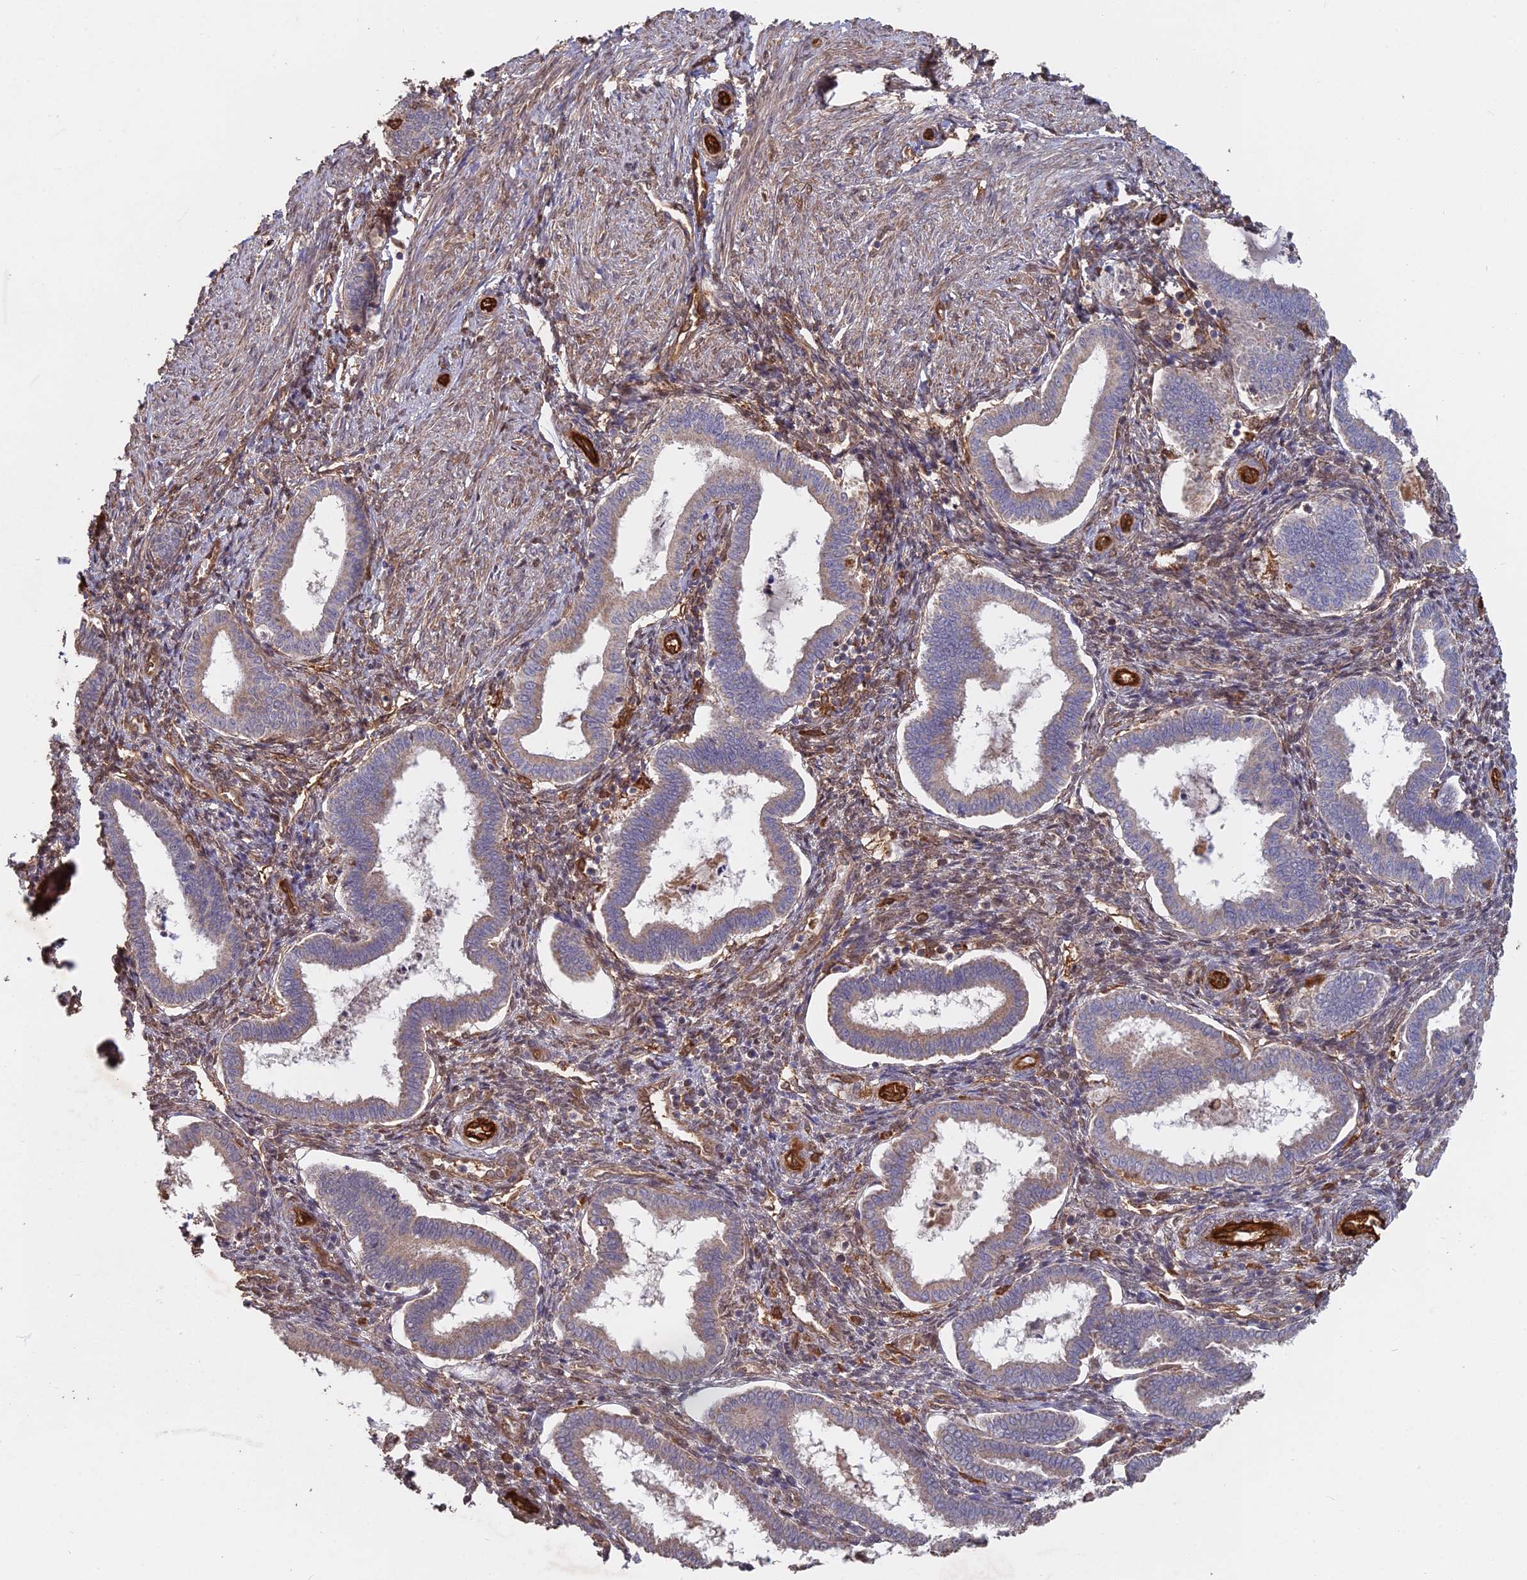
{"staining": {"intensity": "moderate", "quantity": "<25%", "location": "cytoplasmic/membranous"}, "tissue": "endometrium", "cell_type": "Cells in endometrial stroma", "image_type": "normal", "snomed": [{"axis": "morphology", "description": "Normal tissue, NOS"}, {"axis": "topography", "description": "Endometrium"}], "caption": "Moderate cytoplasmic/membranous expression is present in about <25% of cells in endometrial stroma in normal endometrium.", "gene": "SAC3D1", "patient": {"sex": "female", "age": 24}}